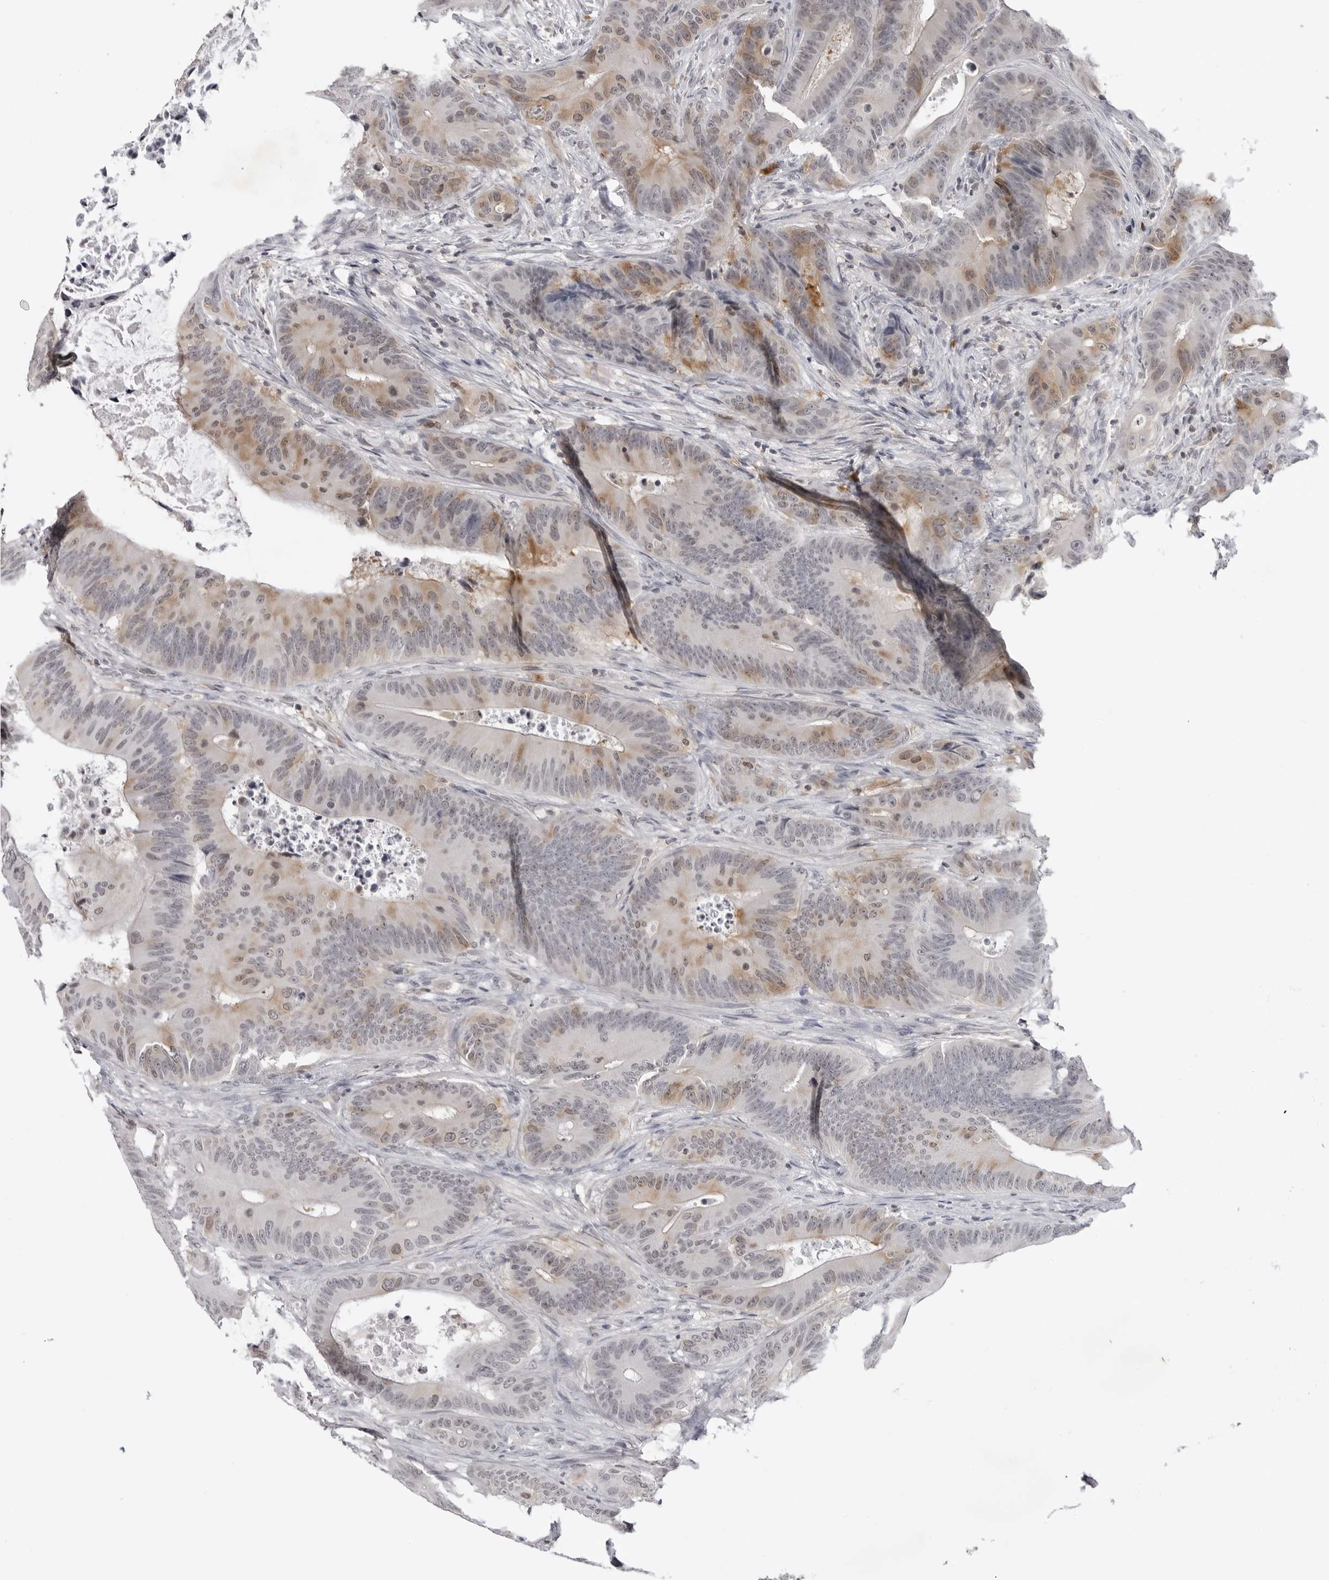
{"staining": {"intensity": "moderate", "quantity": "<25%", "location": "cytoplasmic/membranous"}, "tissue": "colorectal cancer", "cell_type": "Tumor cells", "image_type": "cancer", "snomed": [{"axis": "morphology", "description": "Adenocarcinoma, NOS"}, {"axis": "topography", "description": "Colon"}], "caption": "Colorectal adenocarcinoma was stained to show a protein in brown. There is low levels of moderate cytoplasmic/membranous expression in approximately <25% of tumor cells.", "gene": "RRM1", "patient": {"sex": "male", "age": 83}}